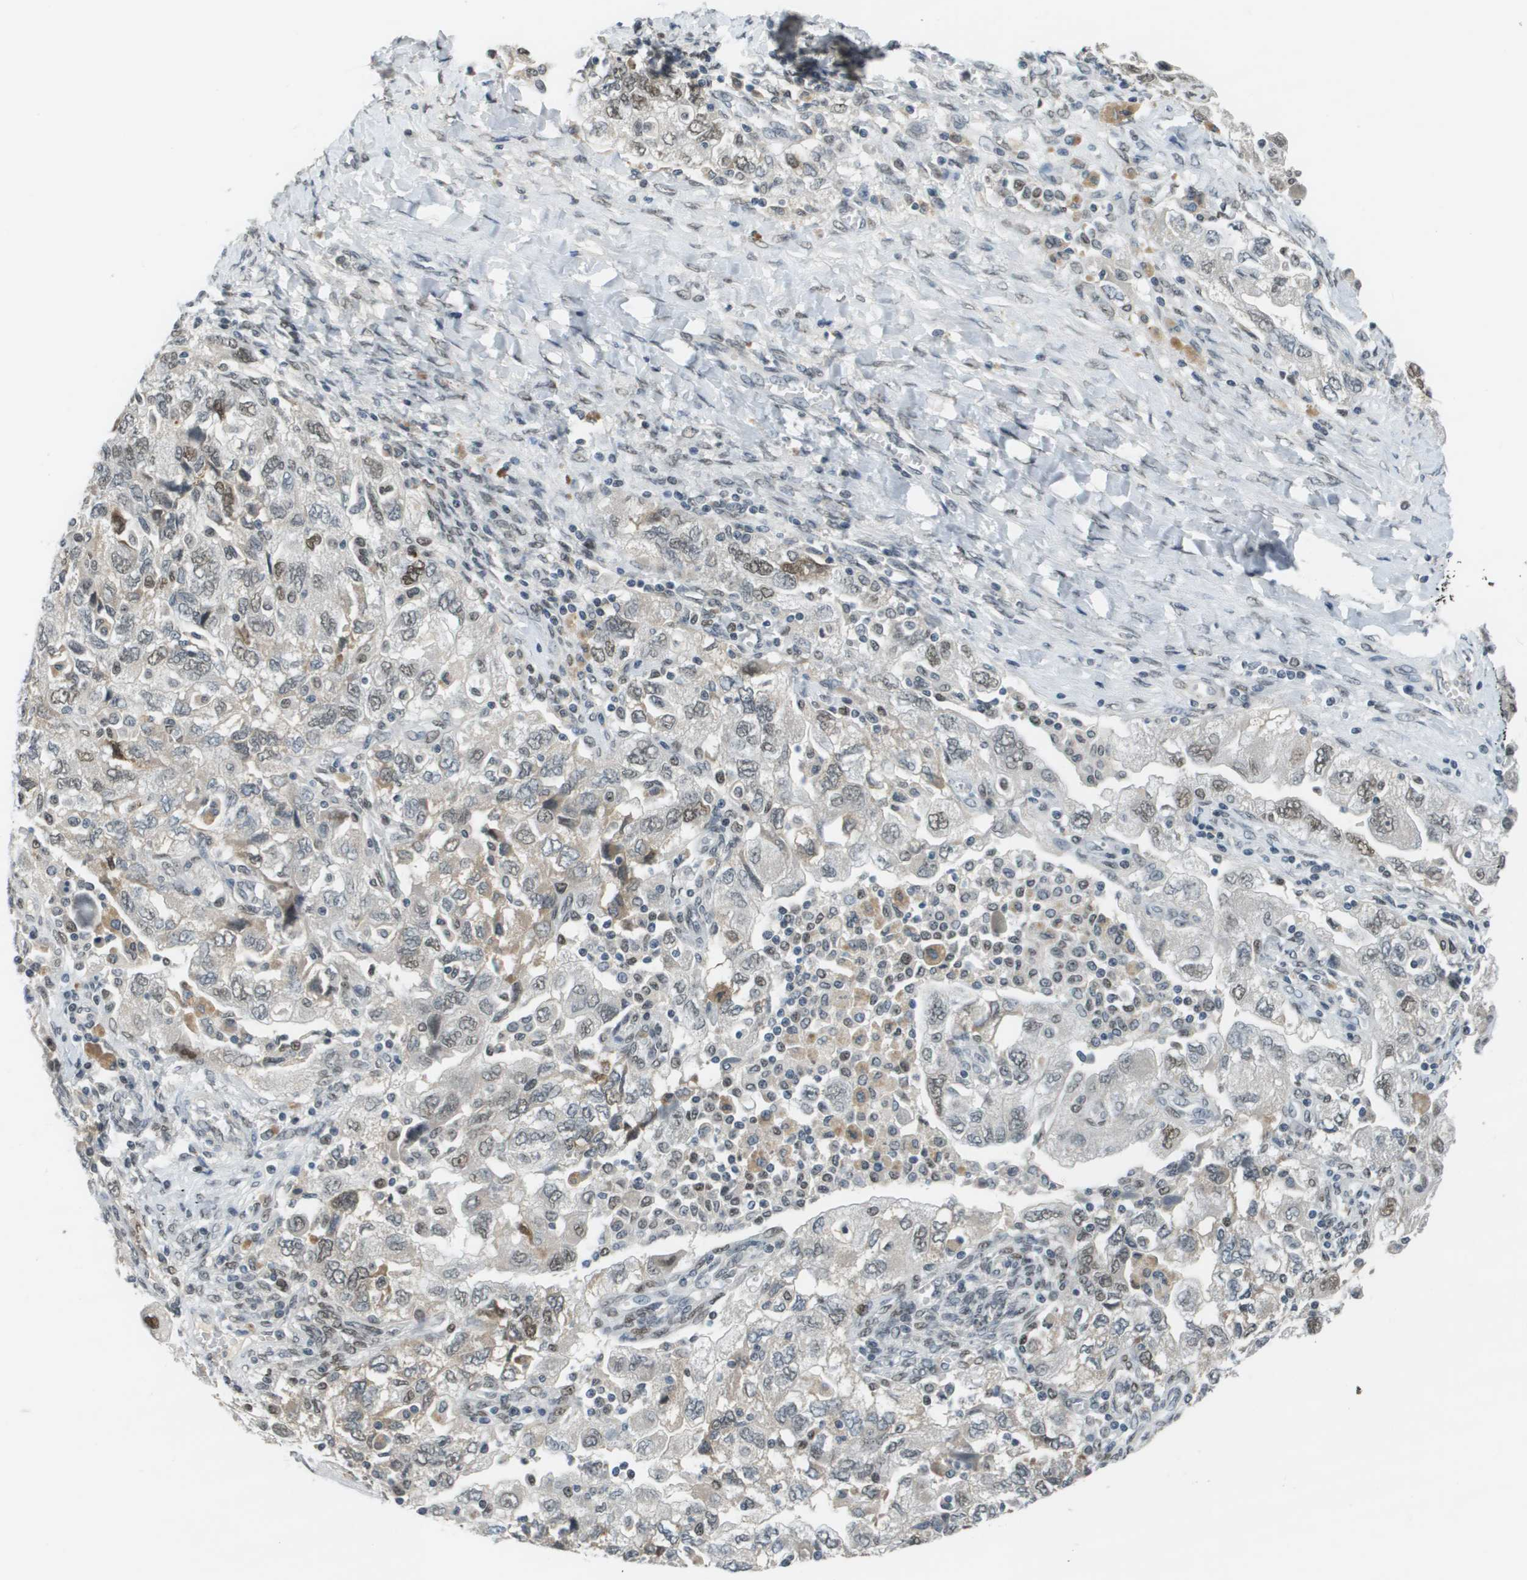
{"staining": {"intensity": "moderate", "quantity": "25%-75%", "location": "nuclear"}, "tissue": "ovarian cancer", "cell_type": "Tumor cells", "image_type": "cancer", "snomed": [{"axis": "morphology", "description": "Carcinoma, NOS"}, {"axis": "morphology", "description": "Cystadenocarcinoma, serous, NOS"}, {"axis": "topography", "description": "Ovary"}], "caption": "An image of human ovarian cancer (serous cystadenocarcinoma) stained for a protein displays moderate nuclear brown staining in tumor cells. (Brightfield microscopy of DAB IHC at high magnification).", "gene": "CBX5", "patient": {"sex": "female", "age": 69}}